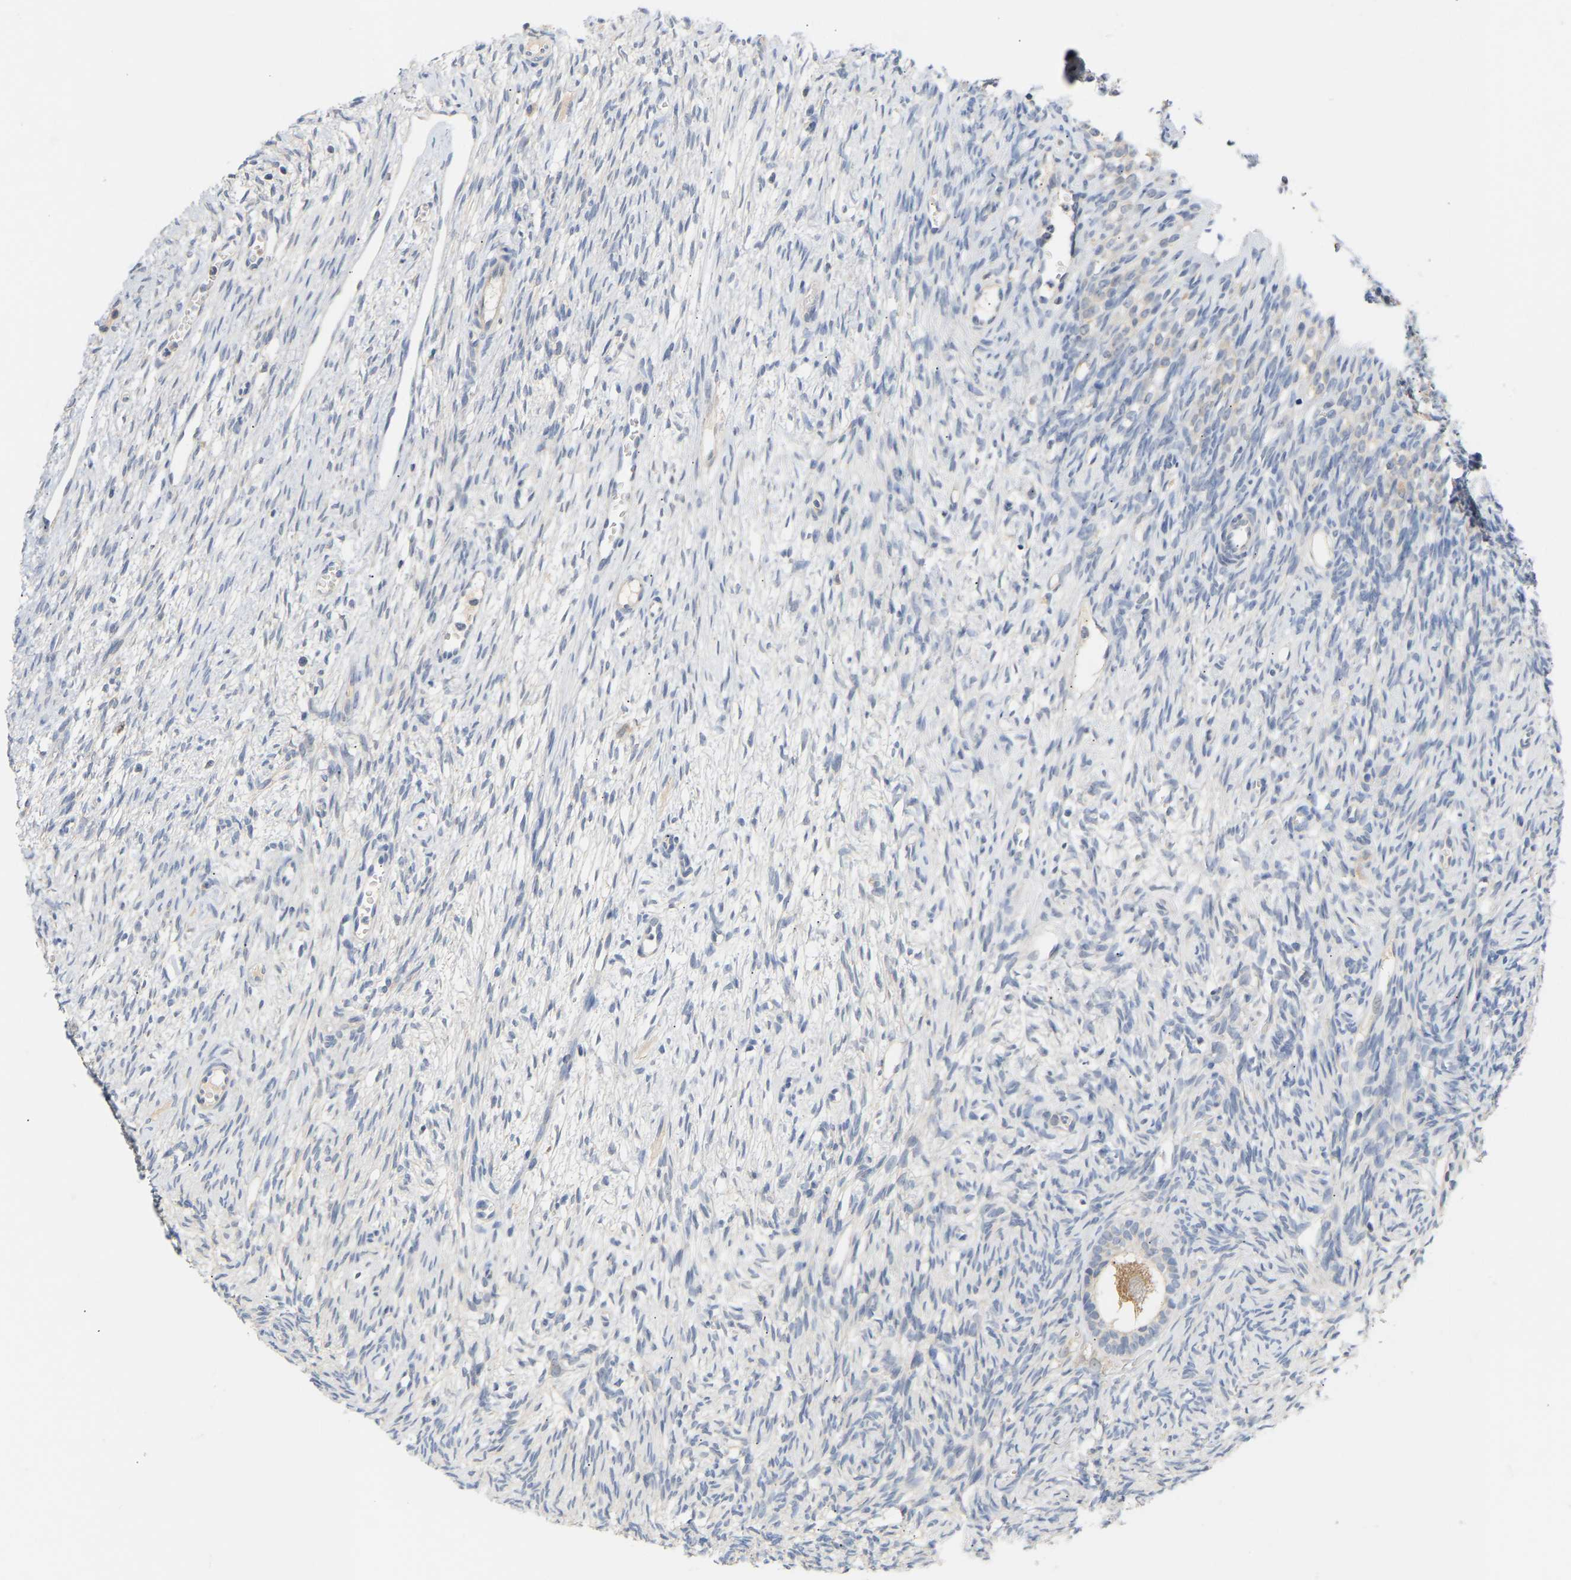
{"staining": {"intensity": "moderate", "quantity": ">75%", "location": "cytoplasmic/membranous"}, "tissue": "ovary", "cell_type": "Follicle cells", "image_type": "normal", "snomed": [{"axis": "morphology", "description": "Normal tissue, NOS"}, {"axis": "topography", "description": "Ovary"}], "caption": "About >75% of follicle cells in benign human ovary reveal moderate cytoplasmic/membranous protein staining as visualized by brown immunohistochemical staining.", "gene": "TPMT", "patient": {"sex": "female", "age": 33}}